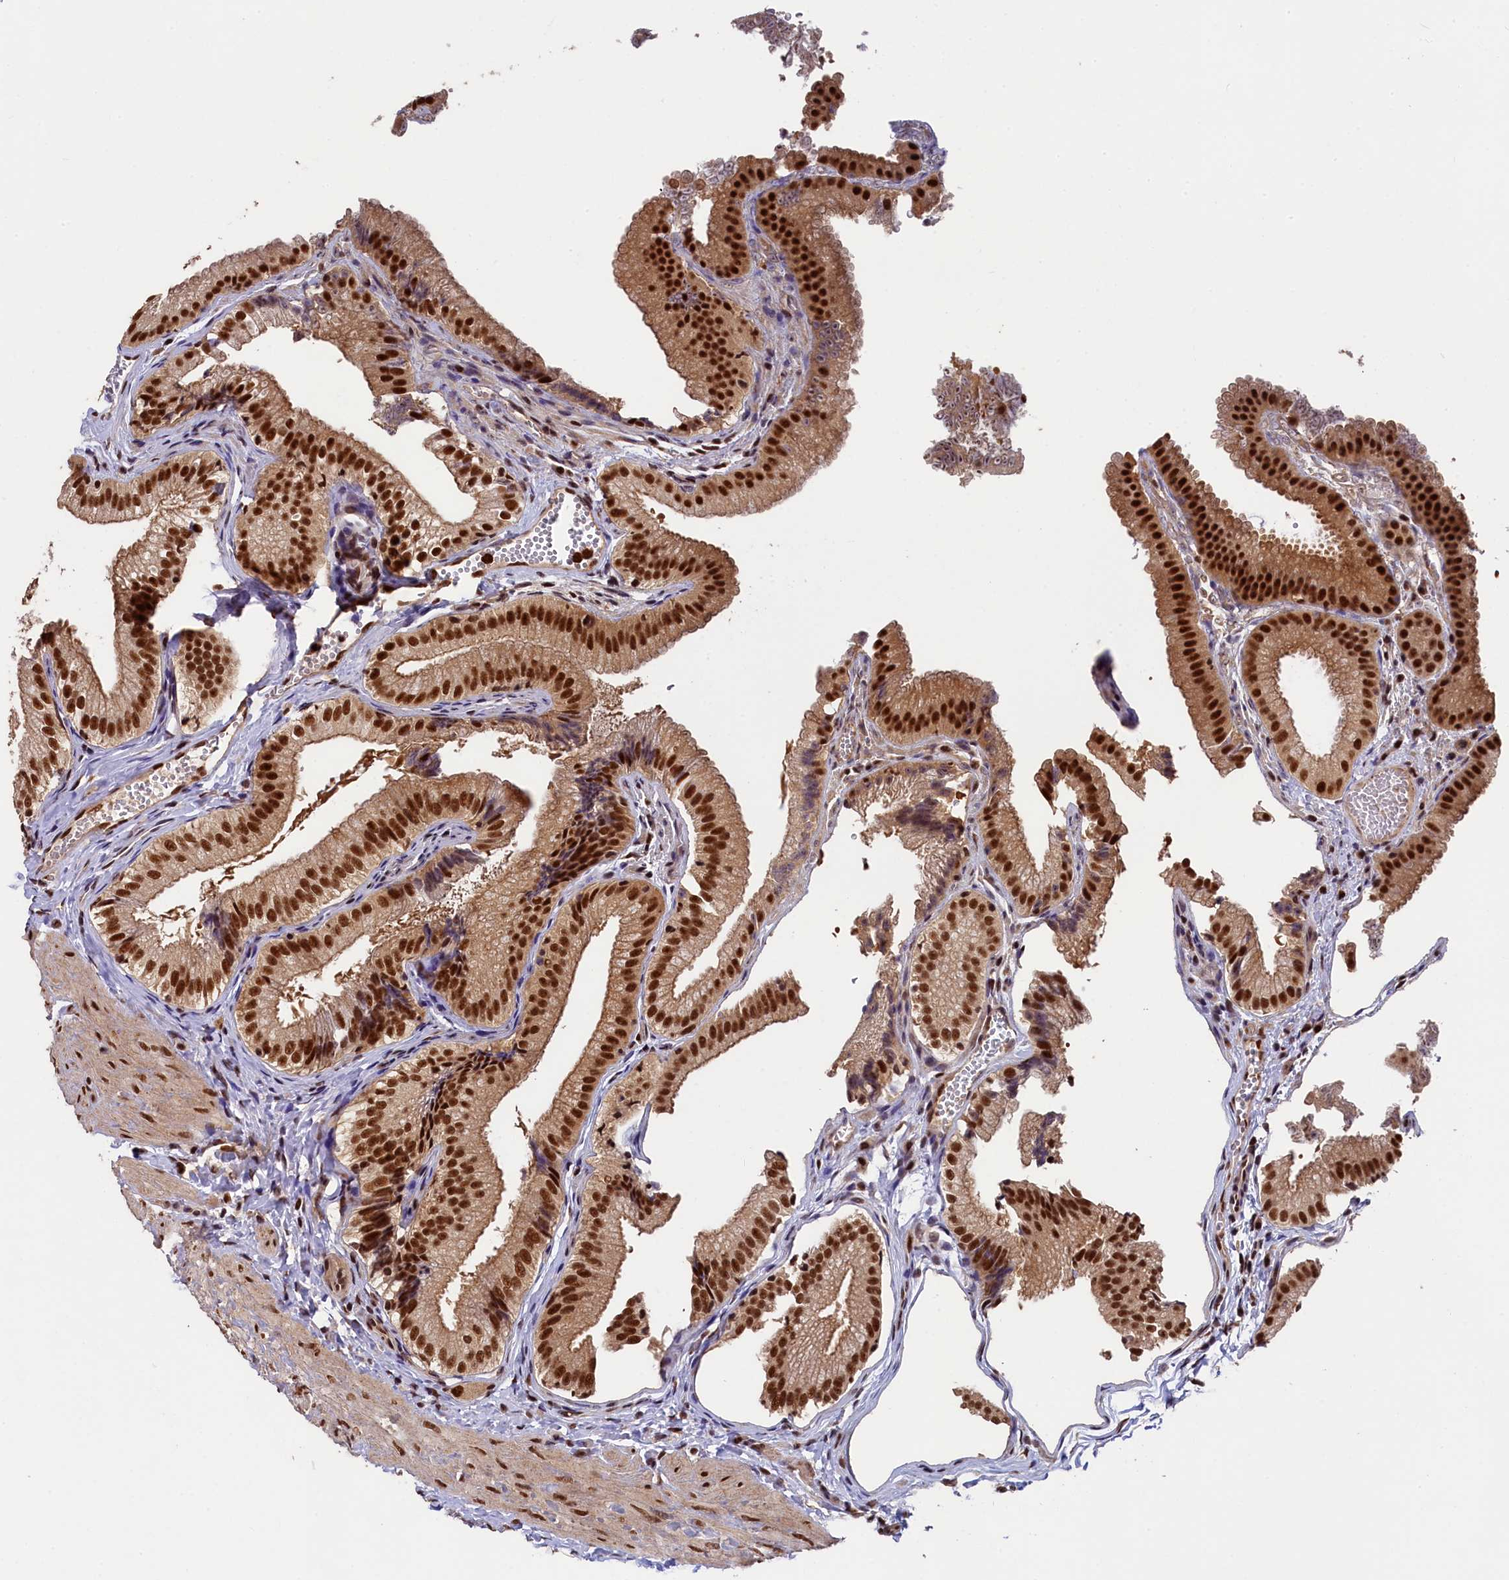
{"staining": {"intensity": "strong", "quantity": ">75%", "location": "cytoplasmic/membranous,nuclear"}, "tissue": "gallbladder", "cell_type": "Glandular cells", "image_type": "normal", "snomed": [{"axis": "morphology", "description": "Normal tissue, NOS"}, {"axis": "topography", "description": "Gallbladder"}], "caption": "High-power microscopy captured an immunohistochemistry photomicrograph of benign gallbladder, revealing strong cytoplasmic/membranous,nuclear expression in about >75% of glandular cells.", "gene": "ADIG", "patient": {"sex": "female", "age": 30}}